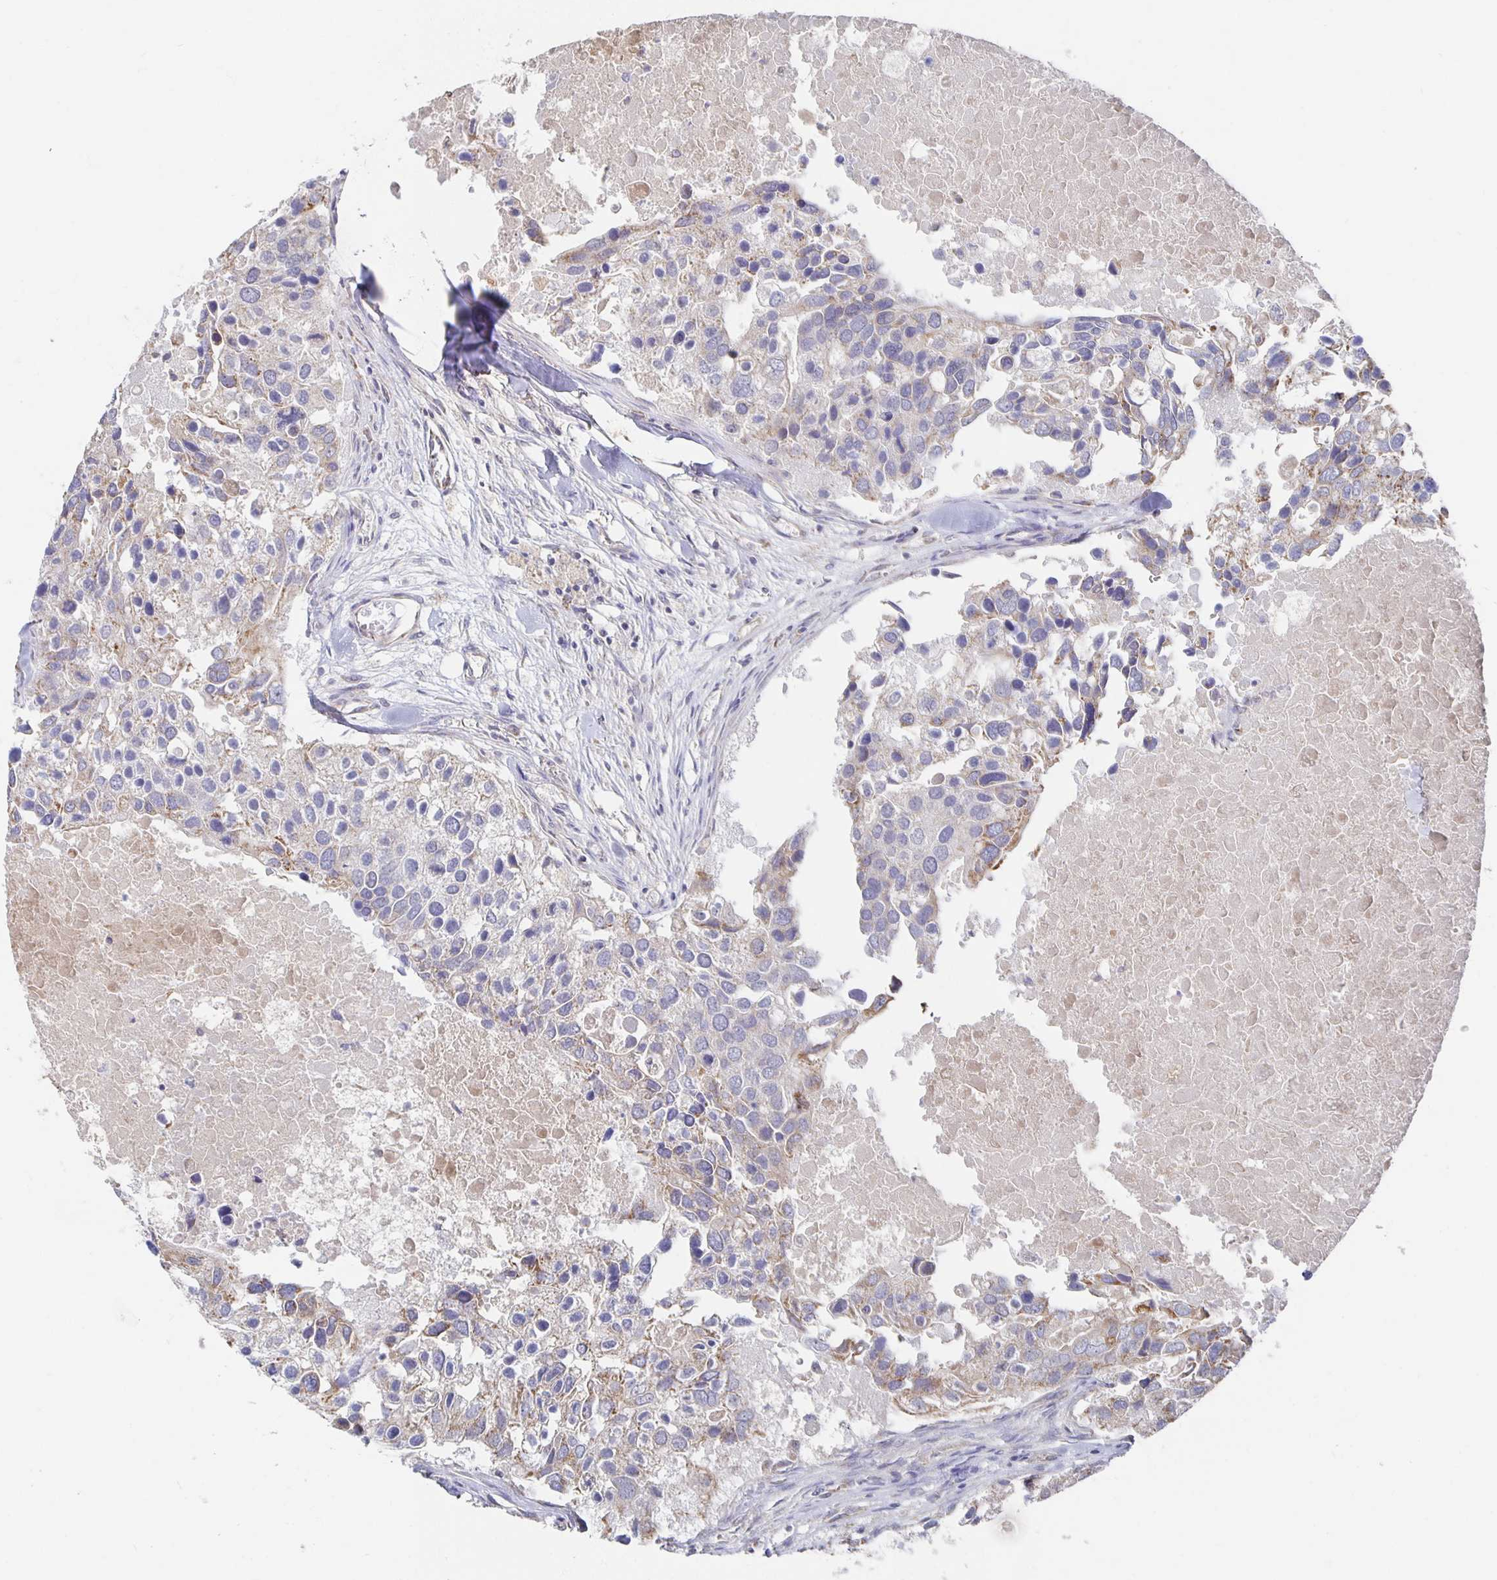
{"staining": {"intensity": "weak", "quantity": "<25%", "location": "cytoplasmic/membranous"}, "tissue": "breast cancer", "cell_type": "Tumor cells", "image_type": "cancer", "snomed": [{"axis": "morphology", "description": "Duct carcinoma"}, {"axis": "topography", "description": "Breast"}], "caption": "Tumor cells show no significant positivity in breast cancer.", "gene": "NKX2-8", "patient": {"sex": "female", "age": 83}}